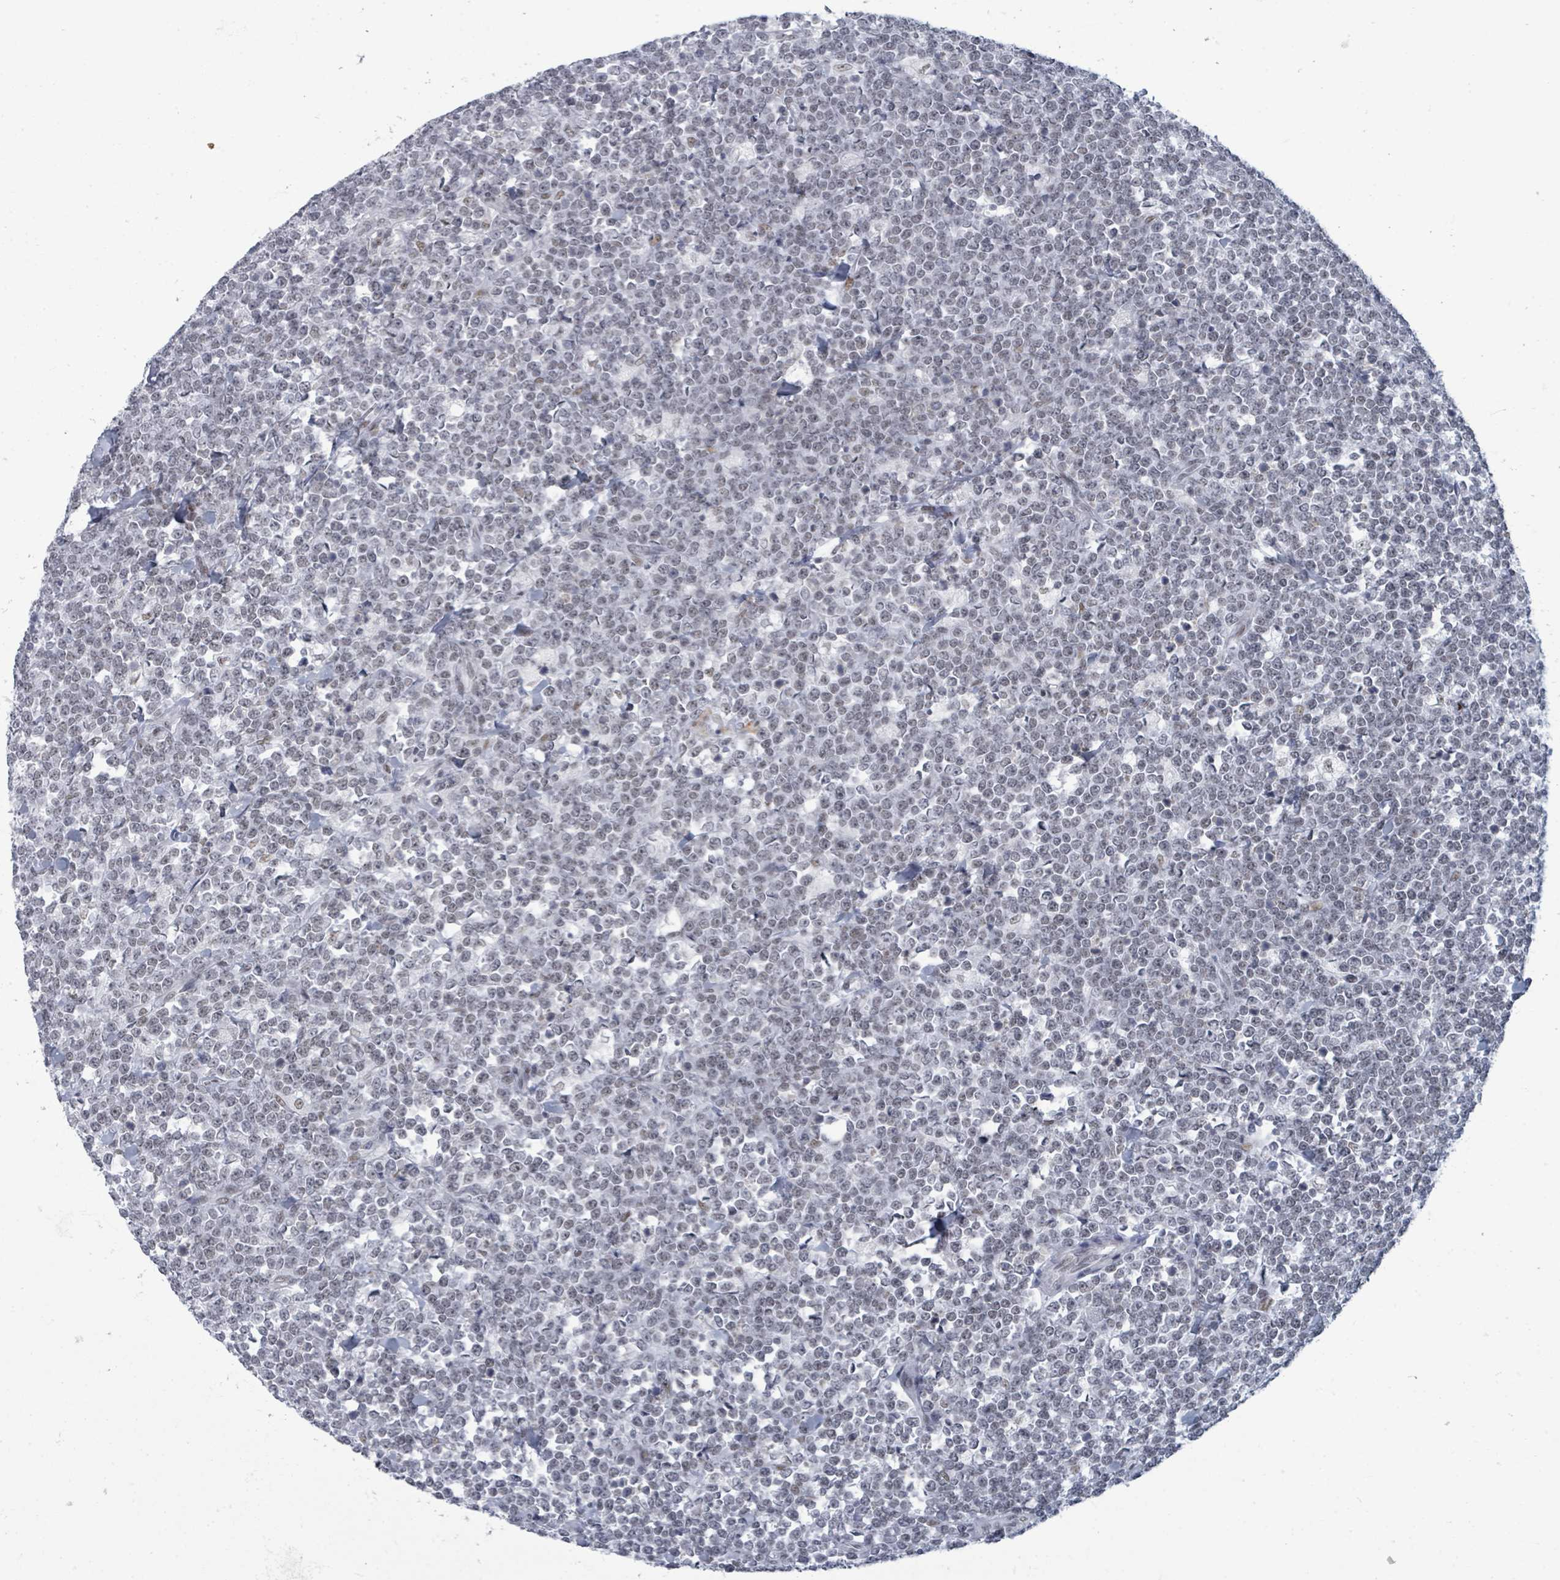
{"staining": {"intensity": "weak", "quantity": "<25%", "location": "nuclear"}, "tissue": "lymphoma", "cell_type": "Tumor cells", "image_type": "cancer", "snomed": [{"axis": "morphology", "description": "Malignant lymphoma, non-Hodgkin's type, High grade"}, {"axis": "topography", "description": "Small intestine"}, {"axis": "topography", "description": "Colon"}], "caption": "Photomicrograph shows no protein expression in tumor cells of malignant lymphoma, non-Hodgkin's type (high-grade) tissue. Brightfield microscopy of immunohistochemistry (IHC) stained with DAB (brown) and hematoxylin (blue), captured at high magnification.", "gene": "ERCC5", "patient": {"sex": "male", "age": 8}}